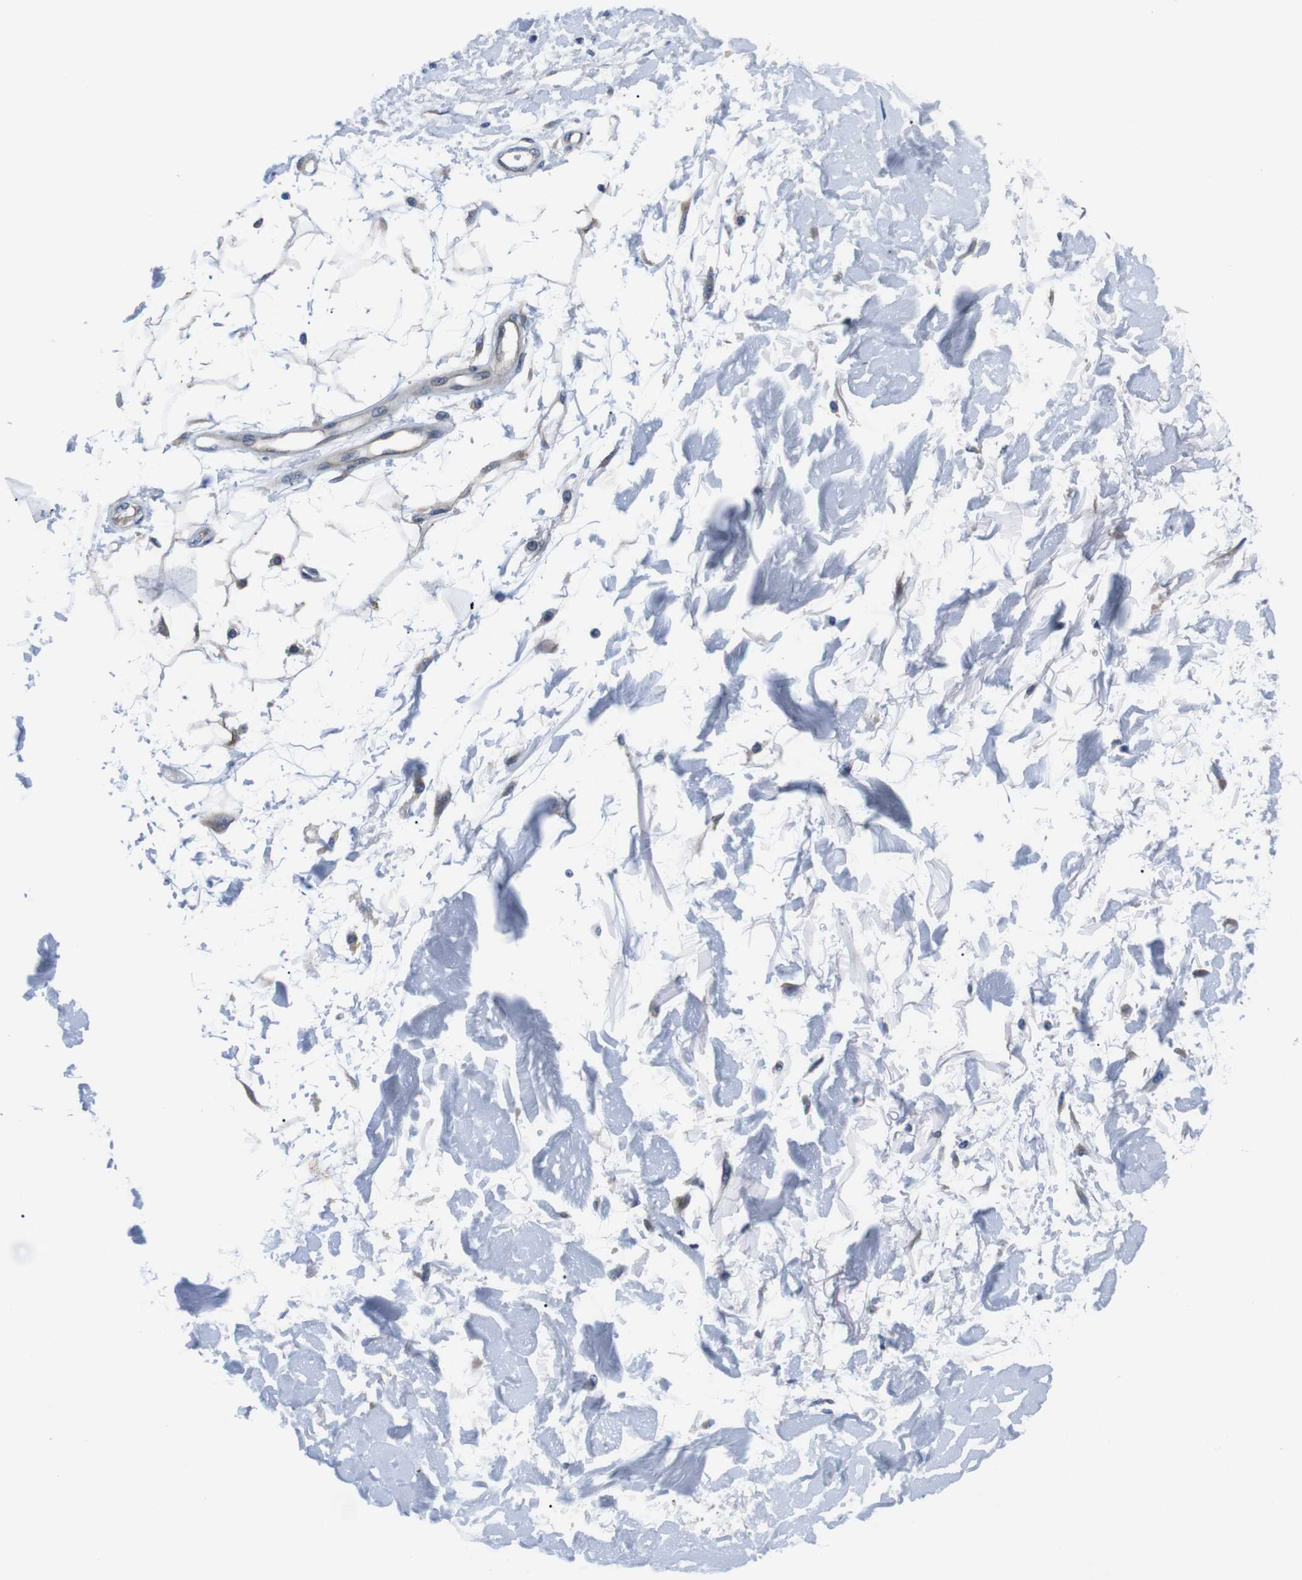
{"staining": {"intensity": "negative", "quantity": "none", "location": "none"}, "tissue": "adipose tissue", "cell_type": "Adipocytes", "image_type": "normal", "snomed": [{"axis": "morphology", "description": "Squamous cell carcinoma, NOS"}, {"axis": "topography", "description": "Skin"}], "caption": "Immunohistochemistry (IHC) of benign human adipose tissue reveals no positivity in adipocytes.", "gene": "JAK1", "patient": {"sex": "male", "age": 83}}